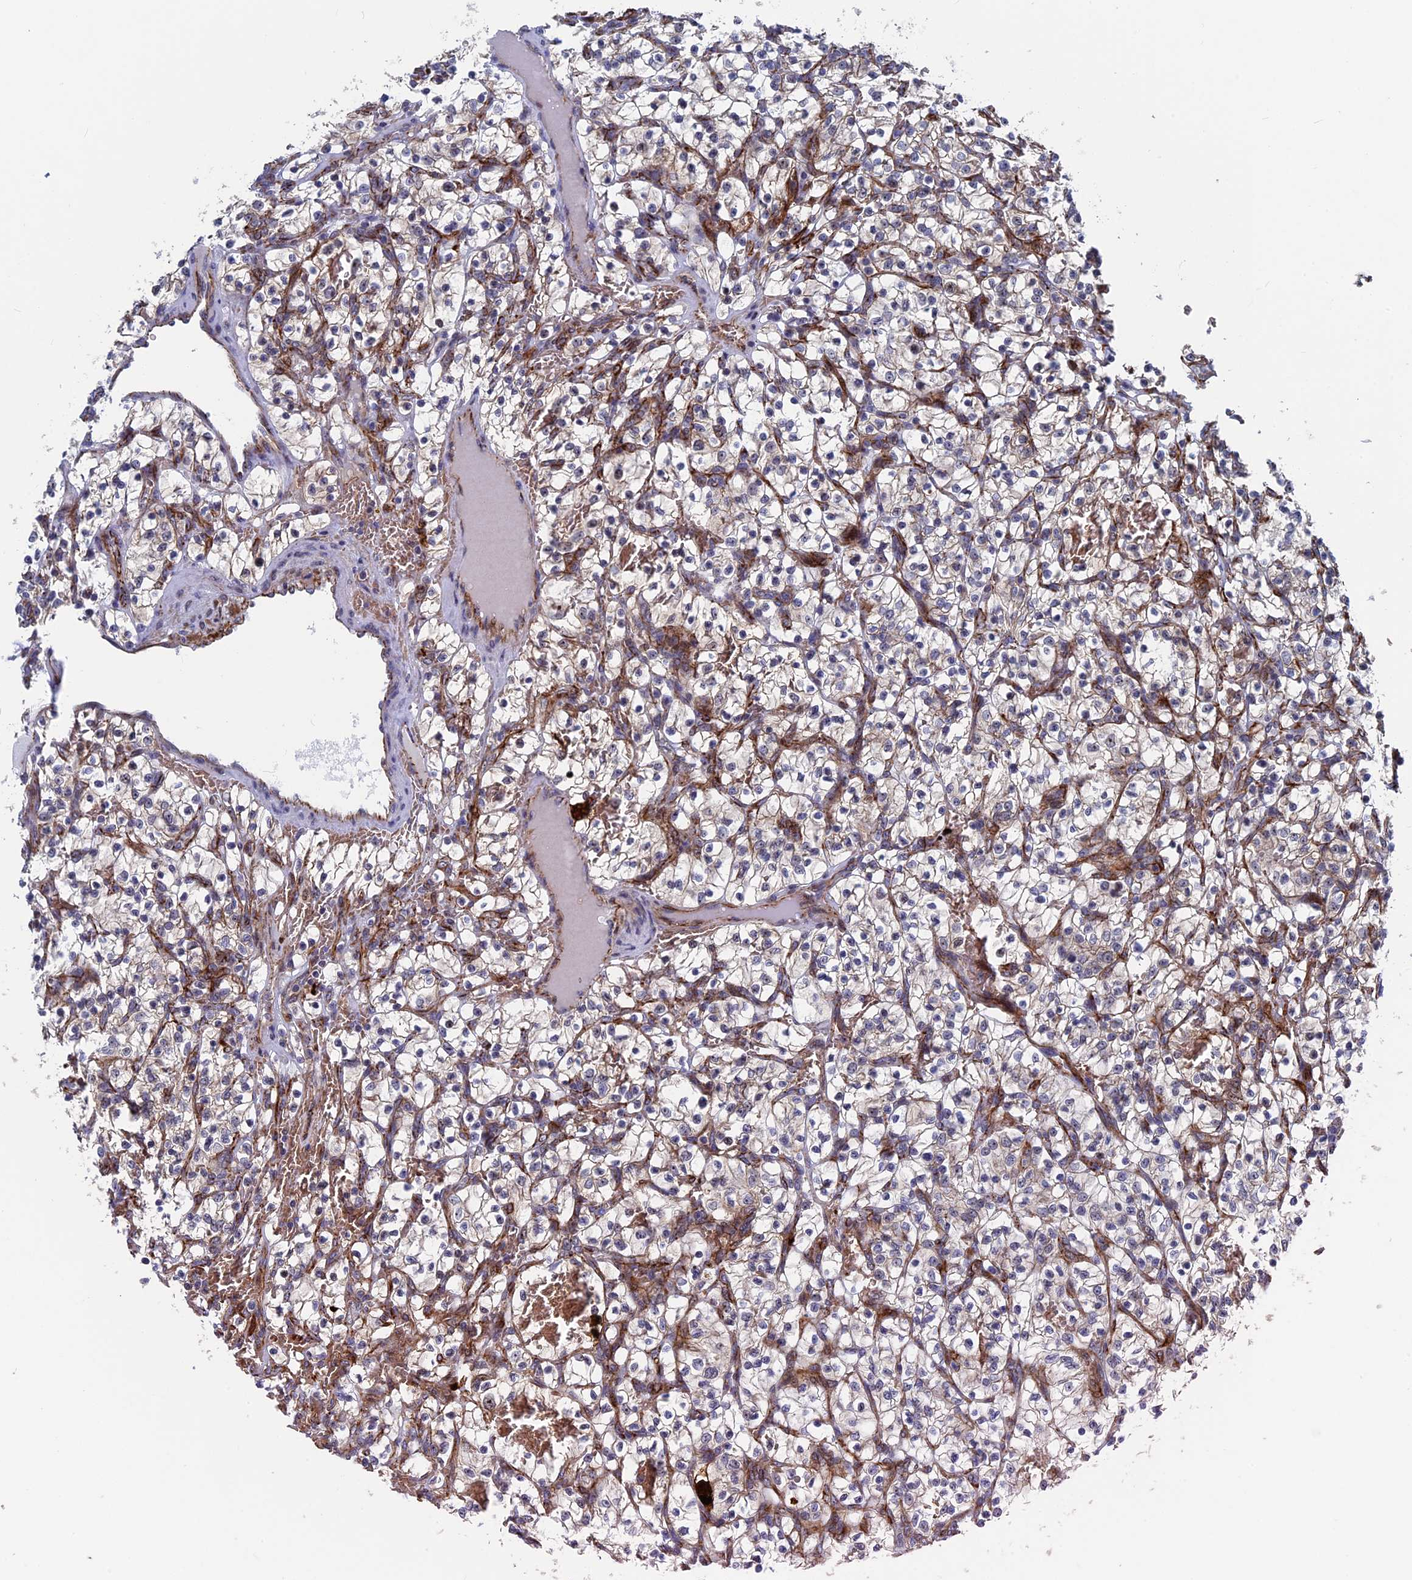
{"staining": {"intensity": "negative", "quantity": "none", "location": "none"}, "tissue": "renal cancer", "cell_type": "Tumor cells", "image_type": "cancer", "snomed": [{"axis": "morphology", "description": "Adenocarcinoma, NOS"}, {"axis": "topography", "description": "Kidney"}], "caption": "Protein analysis of renal cancer (adenocarcinoma) exhibits no significant staining in tumor cells.", "gene": "EXOSC9", "patient": {"sex": "female", "age": 57}}